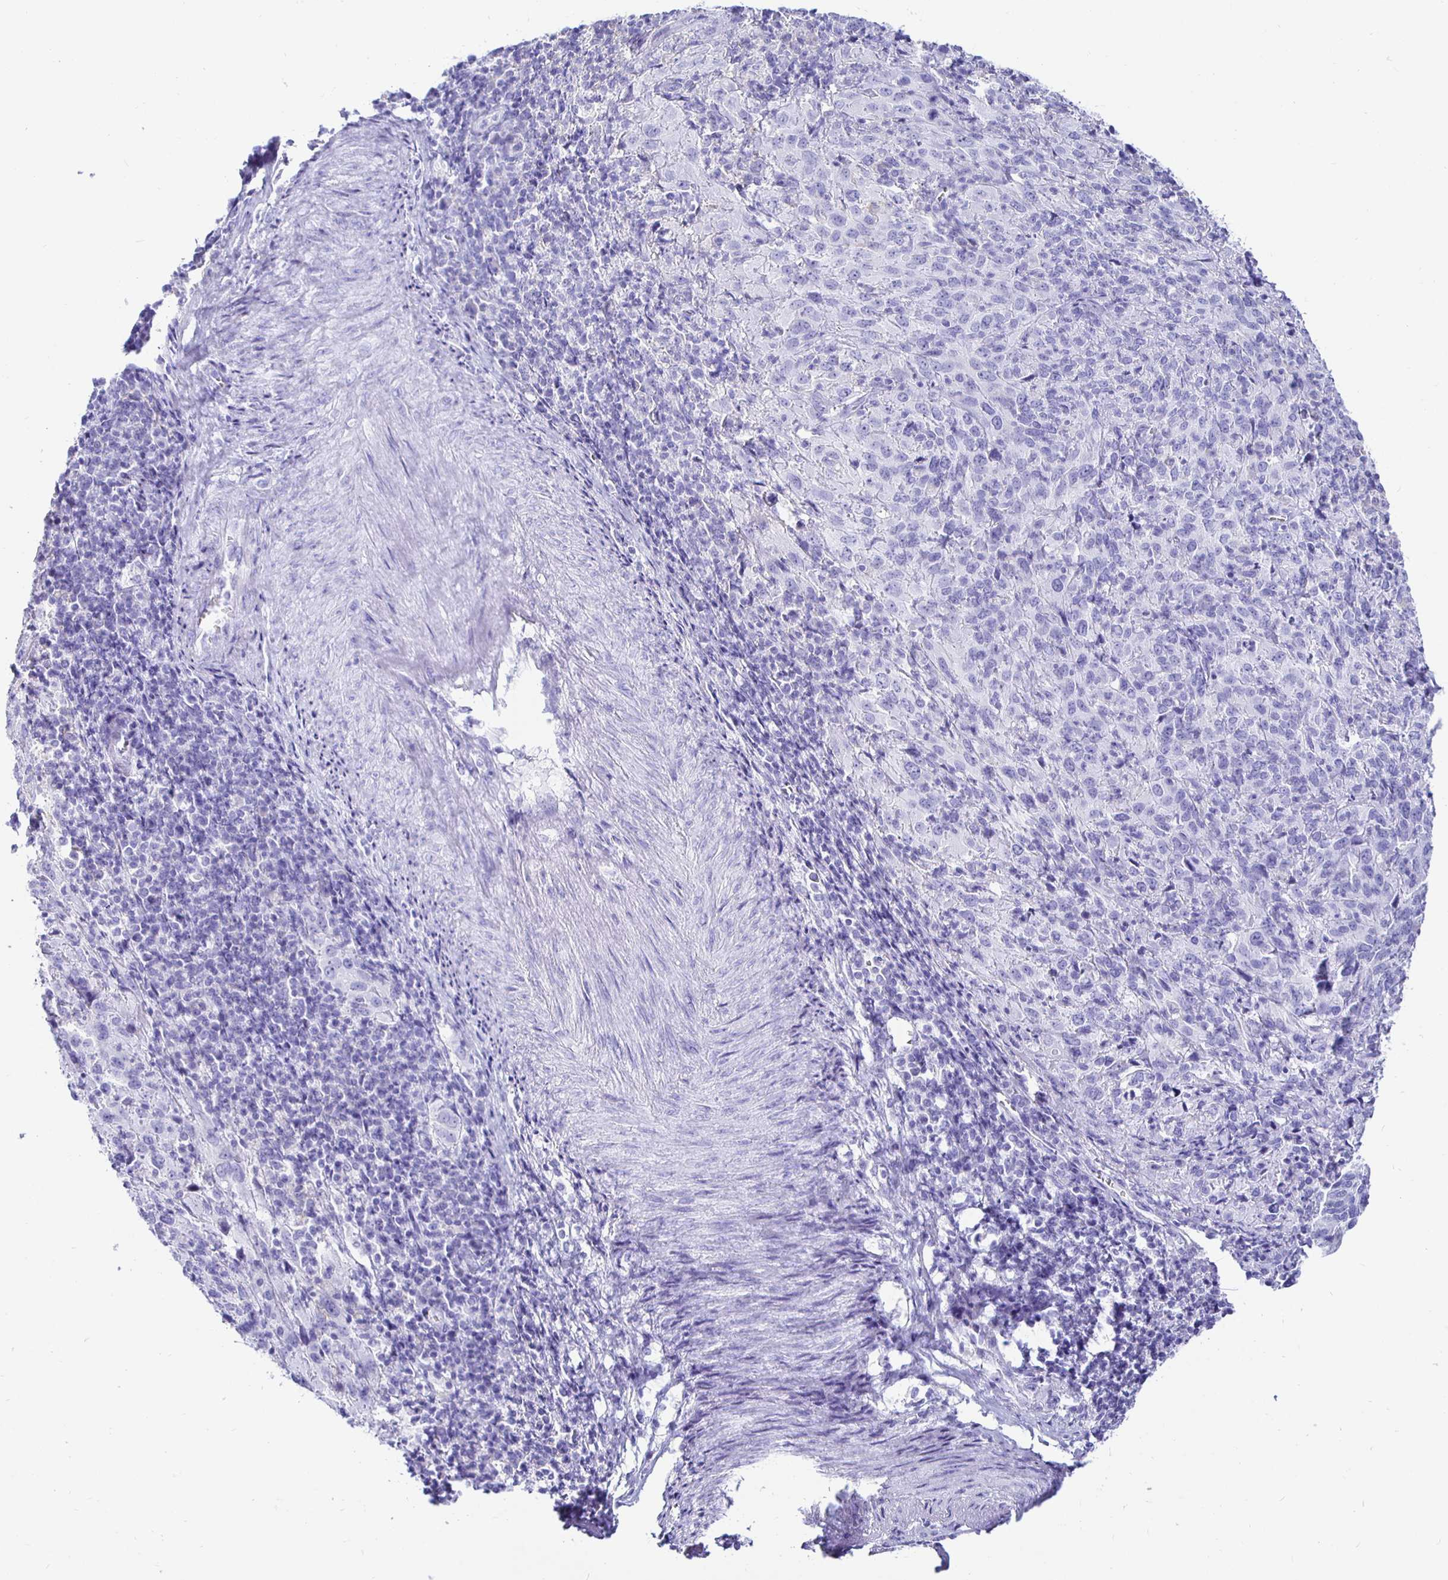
{"staining": {"intensity": "negative", "quantity": "none", "location": "none"}, "tissue": "cervical cancer", "cell_type": "Tumor cells", "image_type": "cancer", "snomed": [{"axis": "morphology", "description": "Squamous cell carcinoma, NOS"}, {"axis": "topography", "description": "Cervix"}], "caption": "Cervical cancer (squamous cell carcinoma) was stained to show a protein in brown. There is no significant staining in tumor cells.", "gene": "UMOD", "patient": {"sex": "female", "age": 51}}